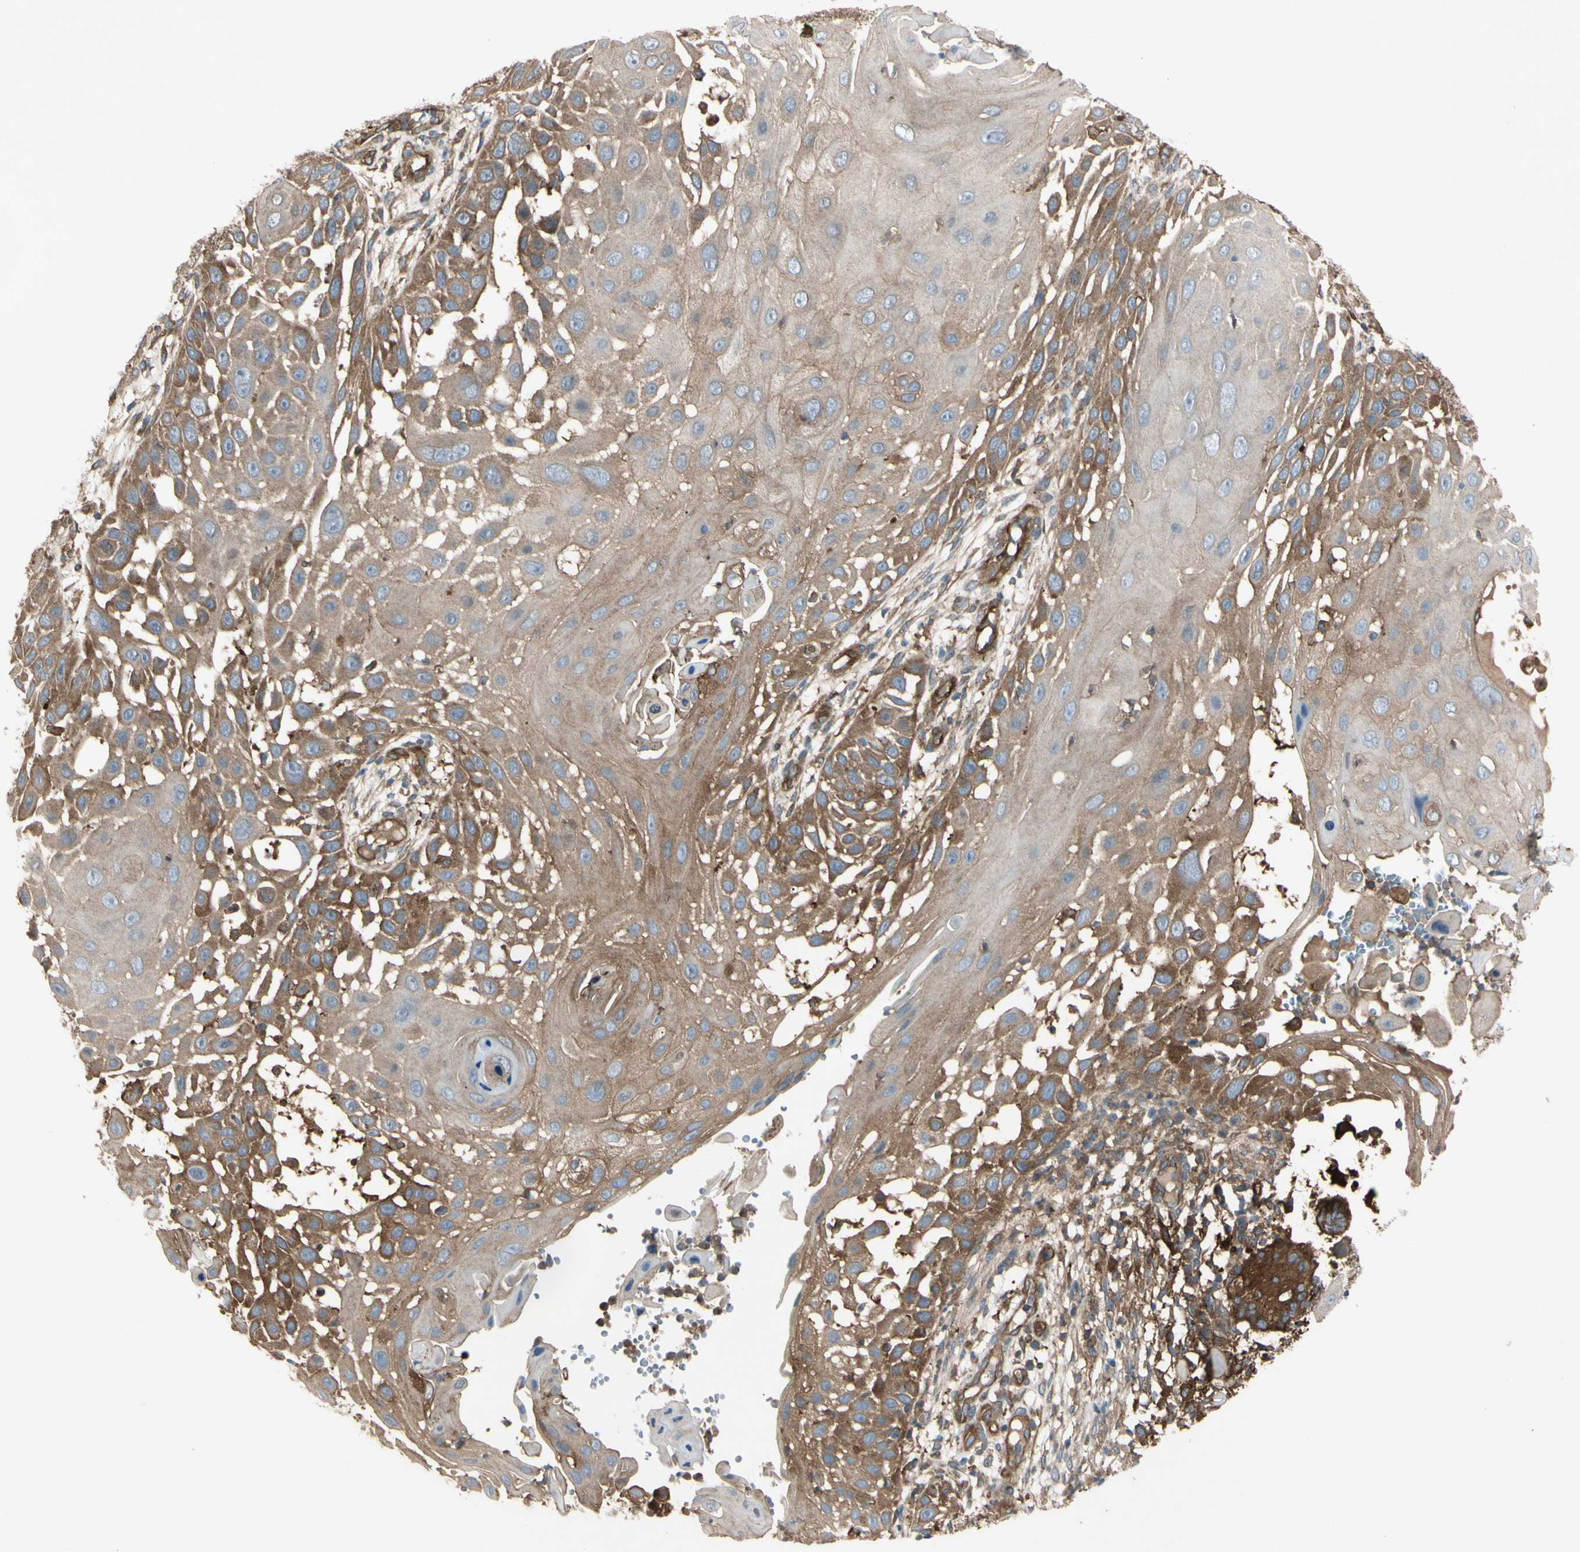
{"staining": {"intensity": "moderate", "quantity": ">75%", "location": "cytoplasmic/membranous"}, "tissue": "skin cancer", "cell_type": "Tumor cells", "image_type": "cancer", "snomed": [{"axis": "morphology", "description": "Squamous cell carcinoma, NOS"}, {"axis": "topography", "description": "Skin"}], "caption": "This image shows IHC staining of human skin cancer, with medium moderate cytoplasmic/membranous positivity in about >75% of tumor cells.", "gene": "PTPN12", "patient": {"sex": "female", "age": 44}}